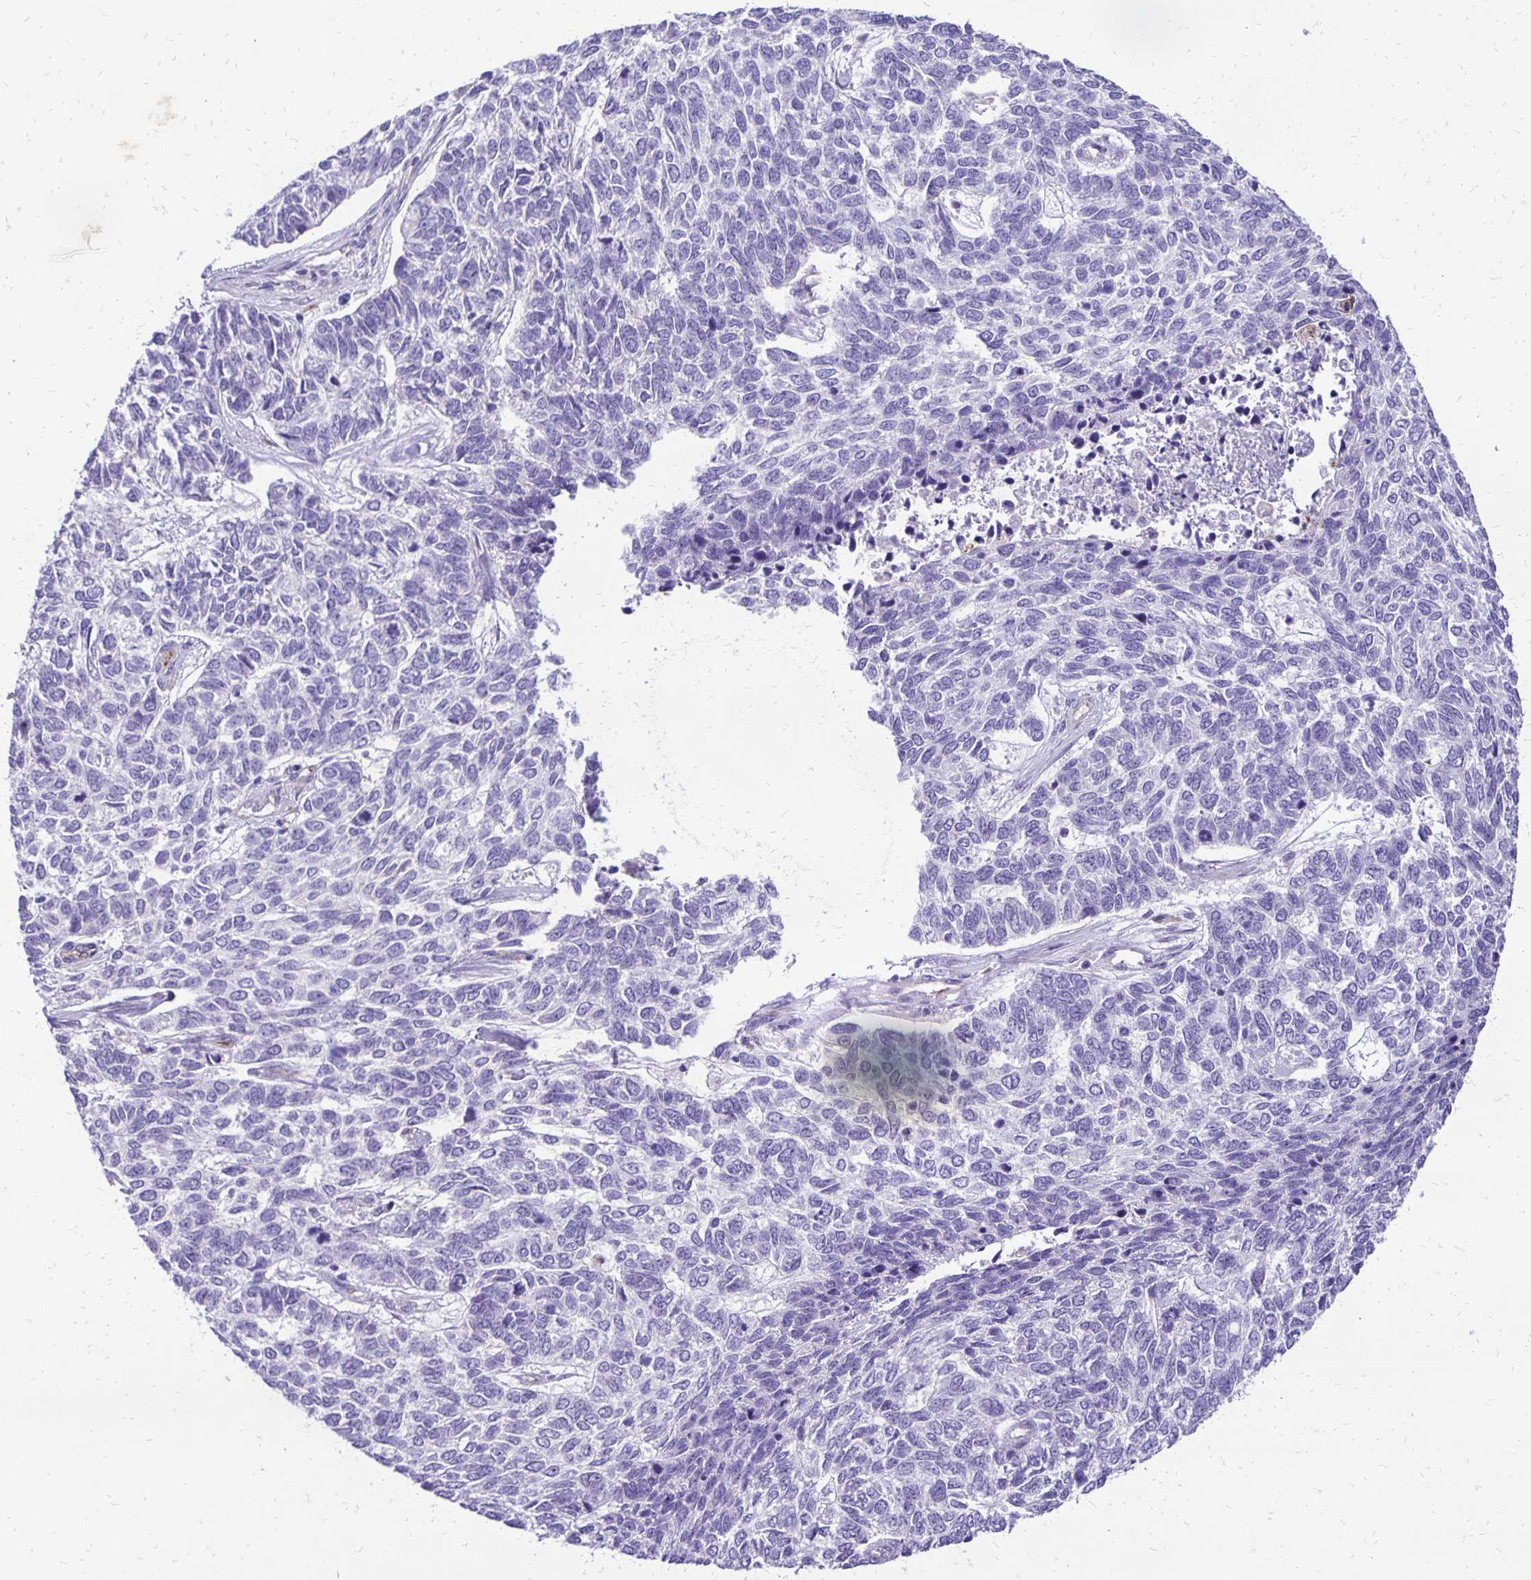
{"staining": {"intensity": "negative", "quantity": "none", "location": "none"}, "tissue": "skin cancer", "cell_type": "Tumor cells", "image_type": "cancer", "snomed": [{"axis": "morphology", "description": "Basal cell carcinoma"}, {"axis": "topography", "description": "Skin"}], "caption": "Tumor cells show no significant positivity in skin basal cell carcinoma.", "gene": "EIF5A", "patient": {"sex": "female", "age": 65}}